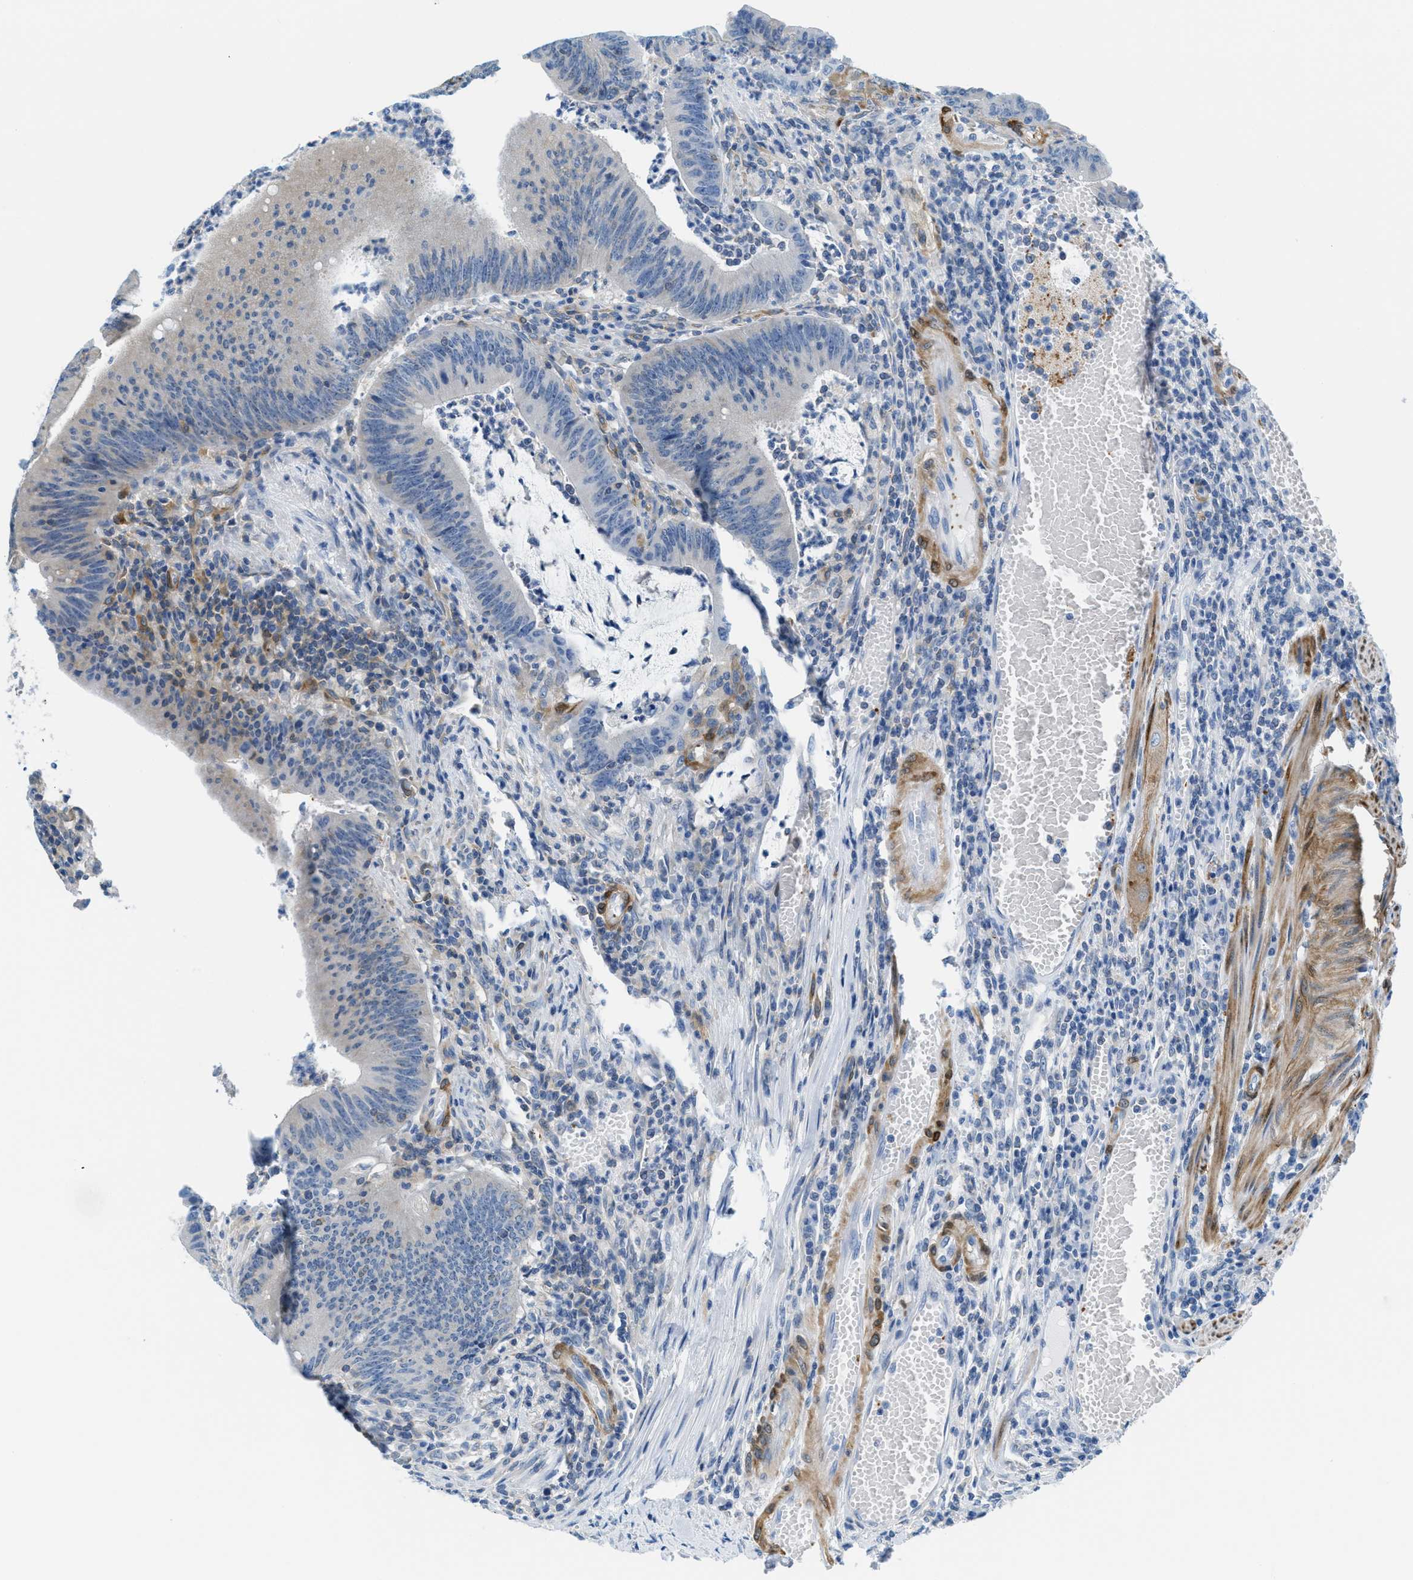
{"staining": {"intensity": "weak", "quantity": "<25%", "location": "cytoplasmic/membranous"}, "tissue": "colorectal cancer", "cell_type": "Tumor cells", "image_type": "cancer", "snomed": [{"axis": "morphology", "description": "Adenocarcinoma, NOS"}, {"axis": "topography", "description": "Rectum"}], "caption": "Colorectal adenocarcinoma stained for a protein using immunohistochemistry demonstrates no expression tumor cells.", "gene": "MAPRE2", "patient": {"sex": "female", "age": 66}}